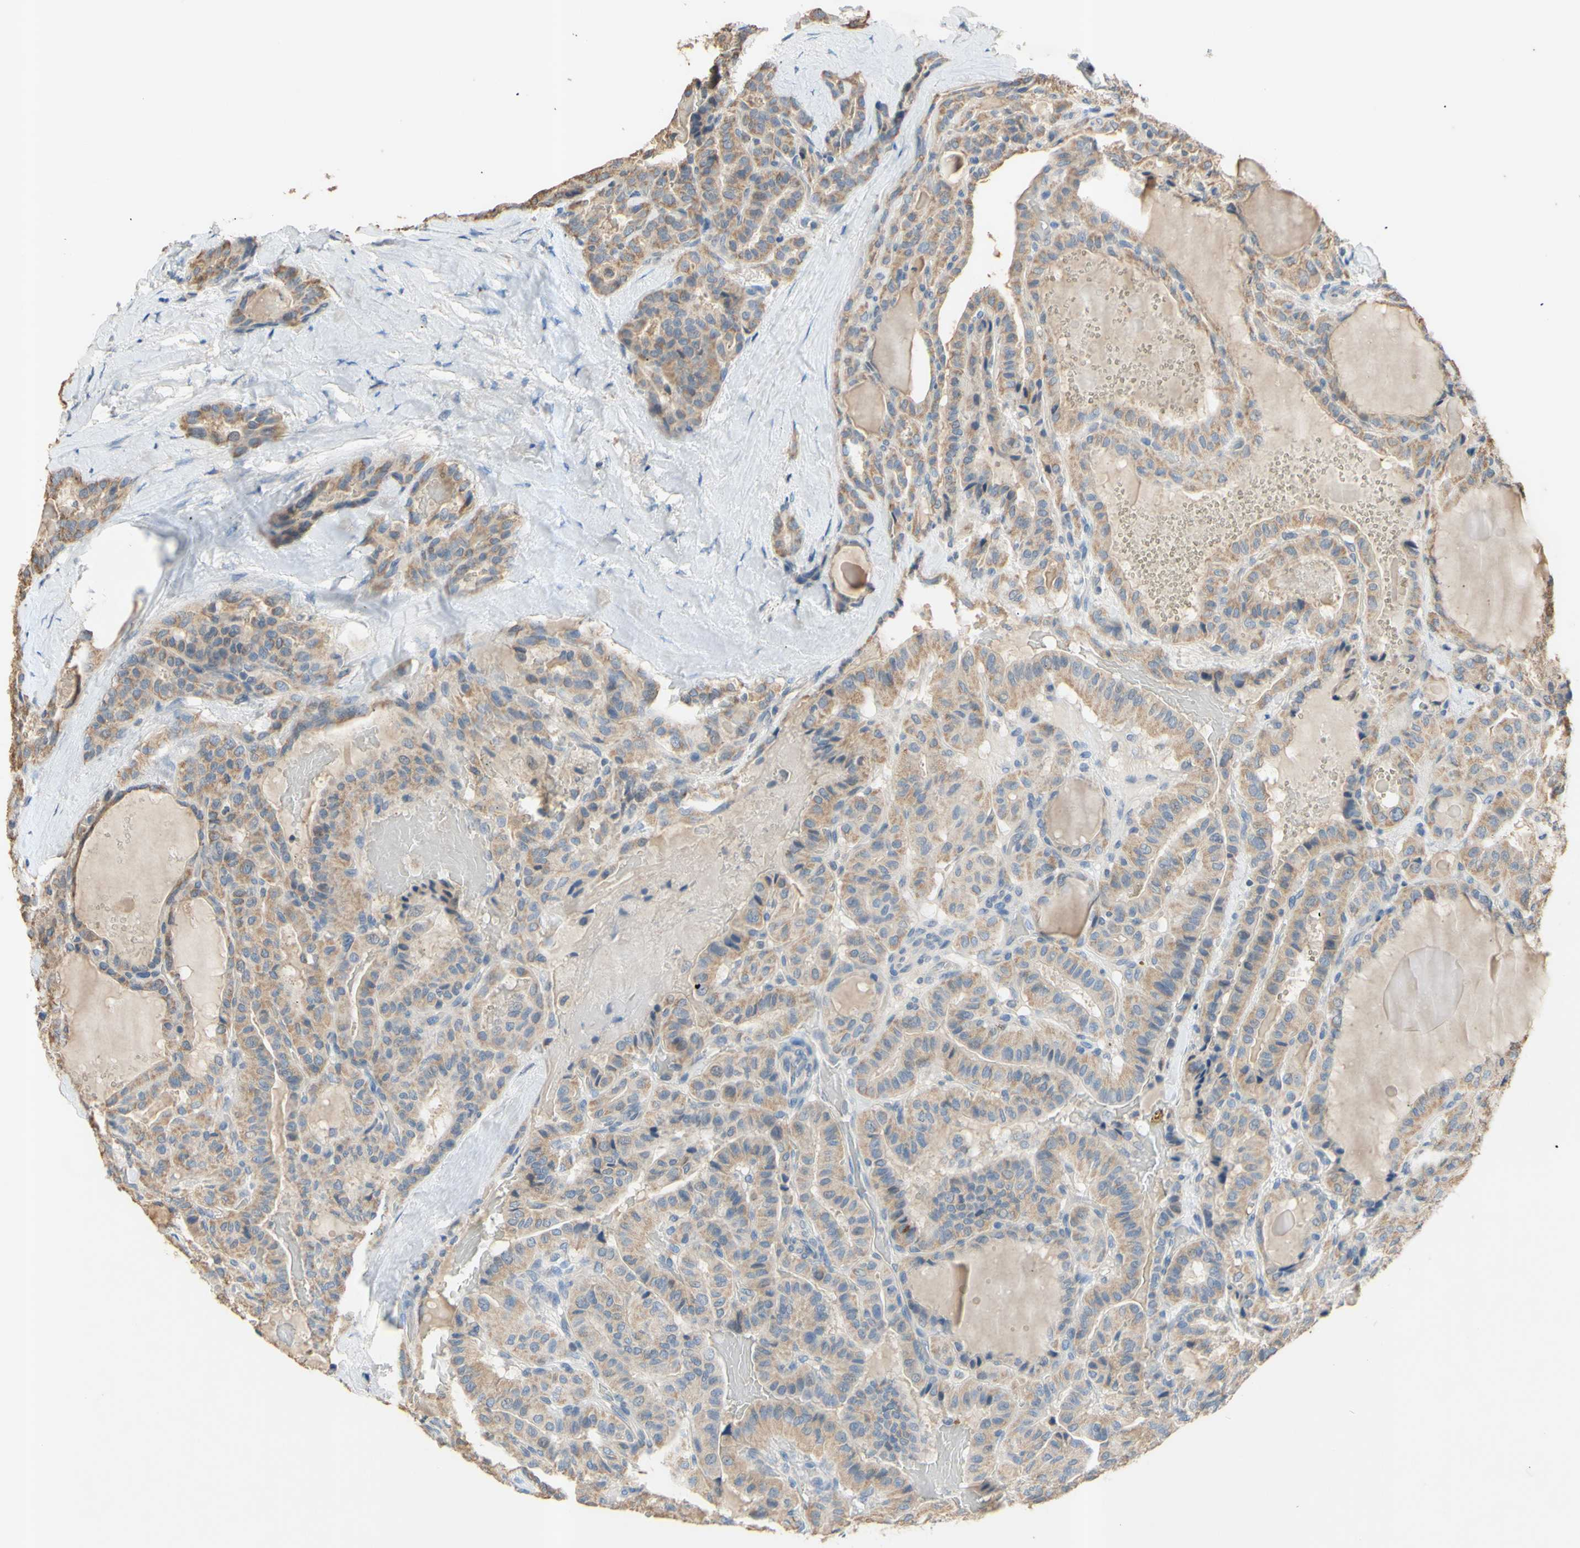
{"staining": {"intensity": "moderate", "quantity": ">75%", "location": "cytoplasmic/membranous"}, "tissue": "thyroid cancer", "cell_type": "Tumor cells", "image_type": "cancer", "snomed": [{"axis": "morphology", "description": "Papillary adenocarcinoma, NOS"}, {"axis": "topography", "description": "Thyroid gland"}], "caption": "This is an image of immunohistochemistry staining of thyroid papillary adenocarcinoma, which shows moderate expression in the cytoplasmic/membranous of tumor cells.", "gene": "PTGIS", "patient": {"sex": "male", "age": 77}}